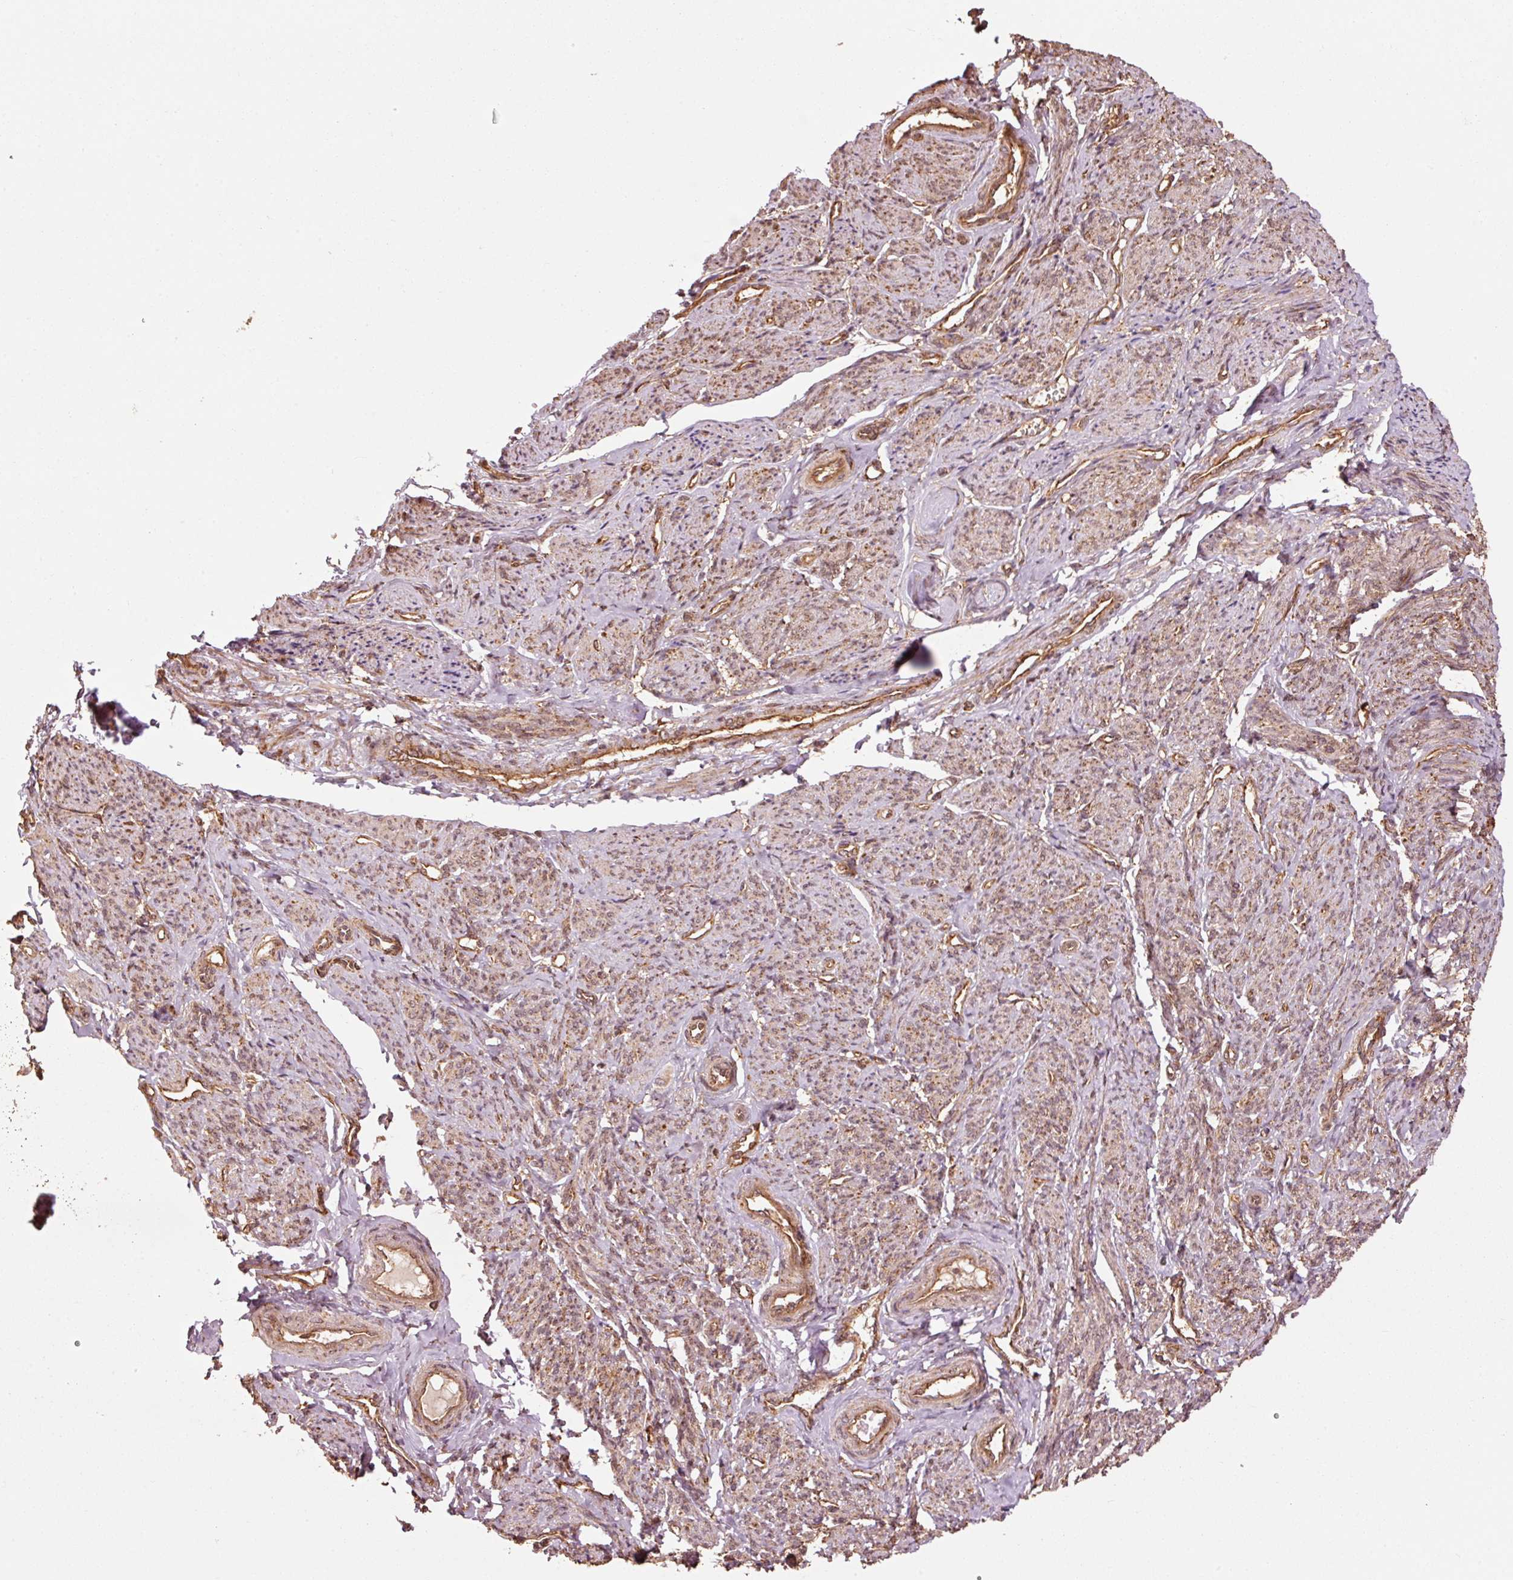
{"staining": {"intensity": "moderate", "quantity": ">75%", "location": "cytoplasmic/membranous,nuclear"}, "tissue": "smooth muscle", "cell_type": "Smooth muscle cells", "image_type": "normal", "snomed": [{"axis": "morphology", "description": "Normal tissue, NOS"}, {"axis": "topography", "description": "Smooth muscle"}], "caption": "A micrograph showing moderate cytoplasmic/membranous,nuclear staining in approximately >75% of smooth muscle cells in unremarkable smooth muscle, as visualized by brown immunohistochemical staining.", "gene": "MRPL16", "patient": {"sex": "female", "age": 65}}